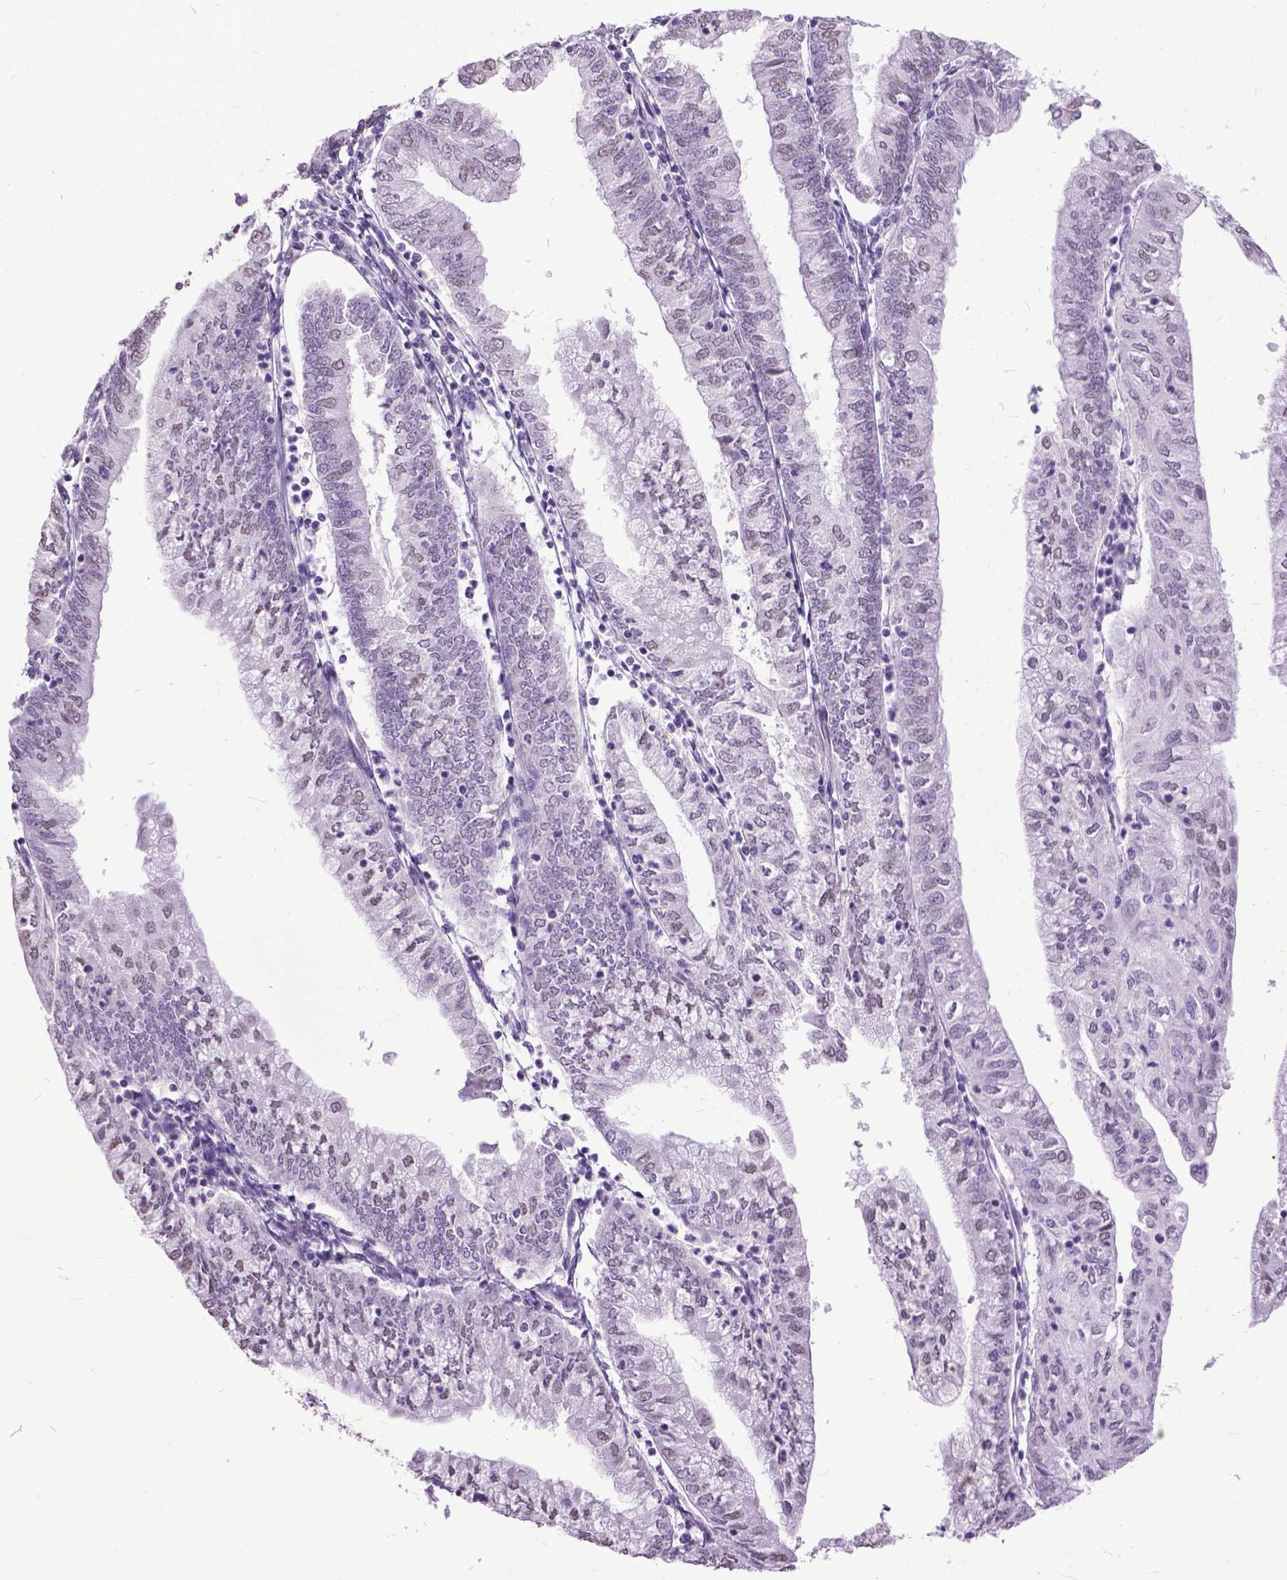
{"staining": {"intensity": "negative", "quantity": "none", "location": "none"}, "tissue": "endometrial cancer", "cell_type": "Tumor cells", "image_type": "cancer", "snomed": [{"axis": "morphology", "description": "Adenocarcinoma, NOS"}, {"axis": "topography", "description": "Endometrium"}], "caption": "A photomicrograph of endometrial adenocarcinoma stained for a protein exhibits no brown staining in tumor cells.", "gene": "MARCHF10", "patient": {"sex": "female", "age": 55}}